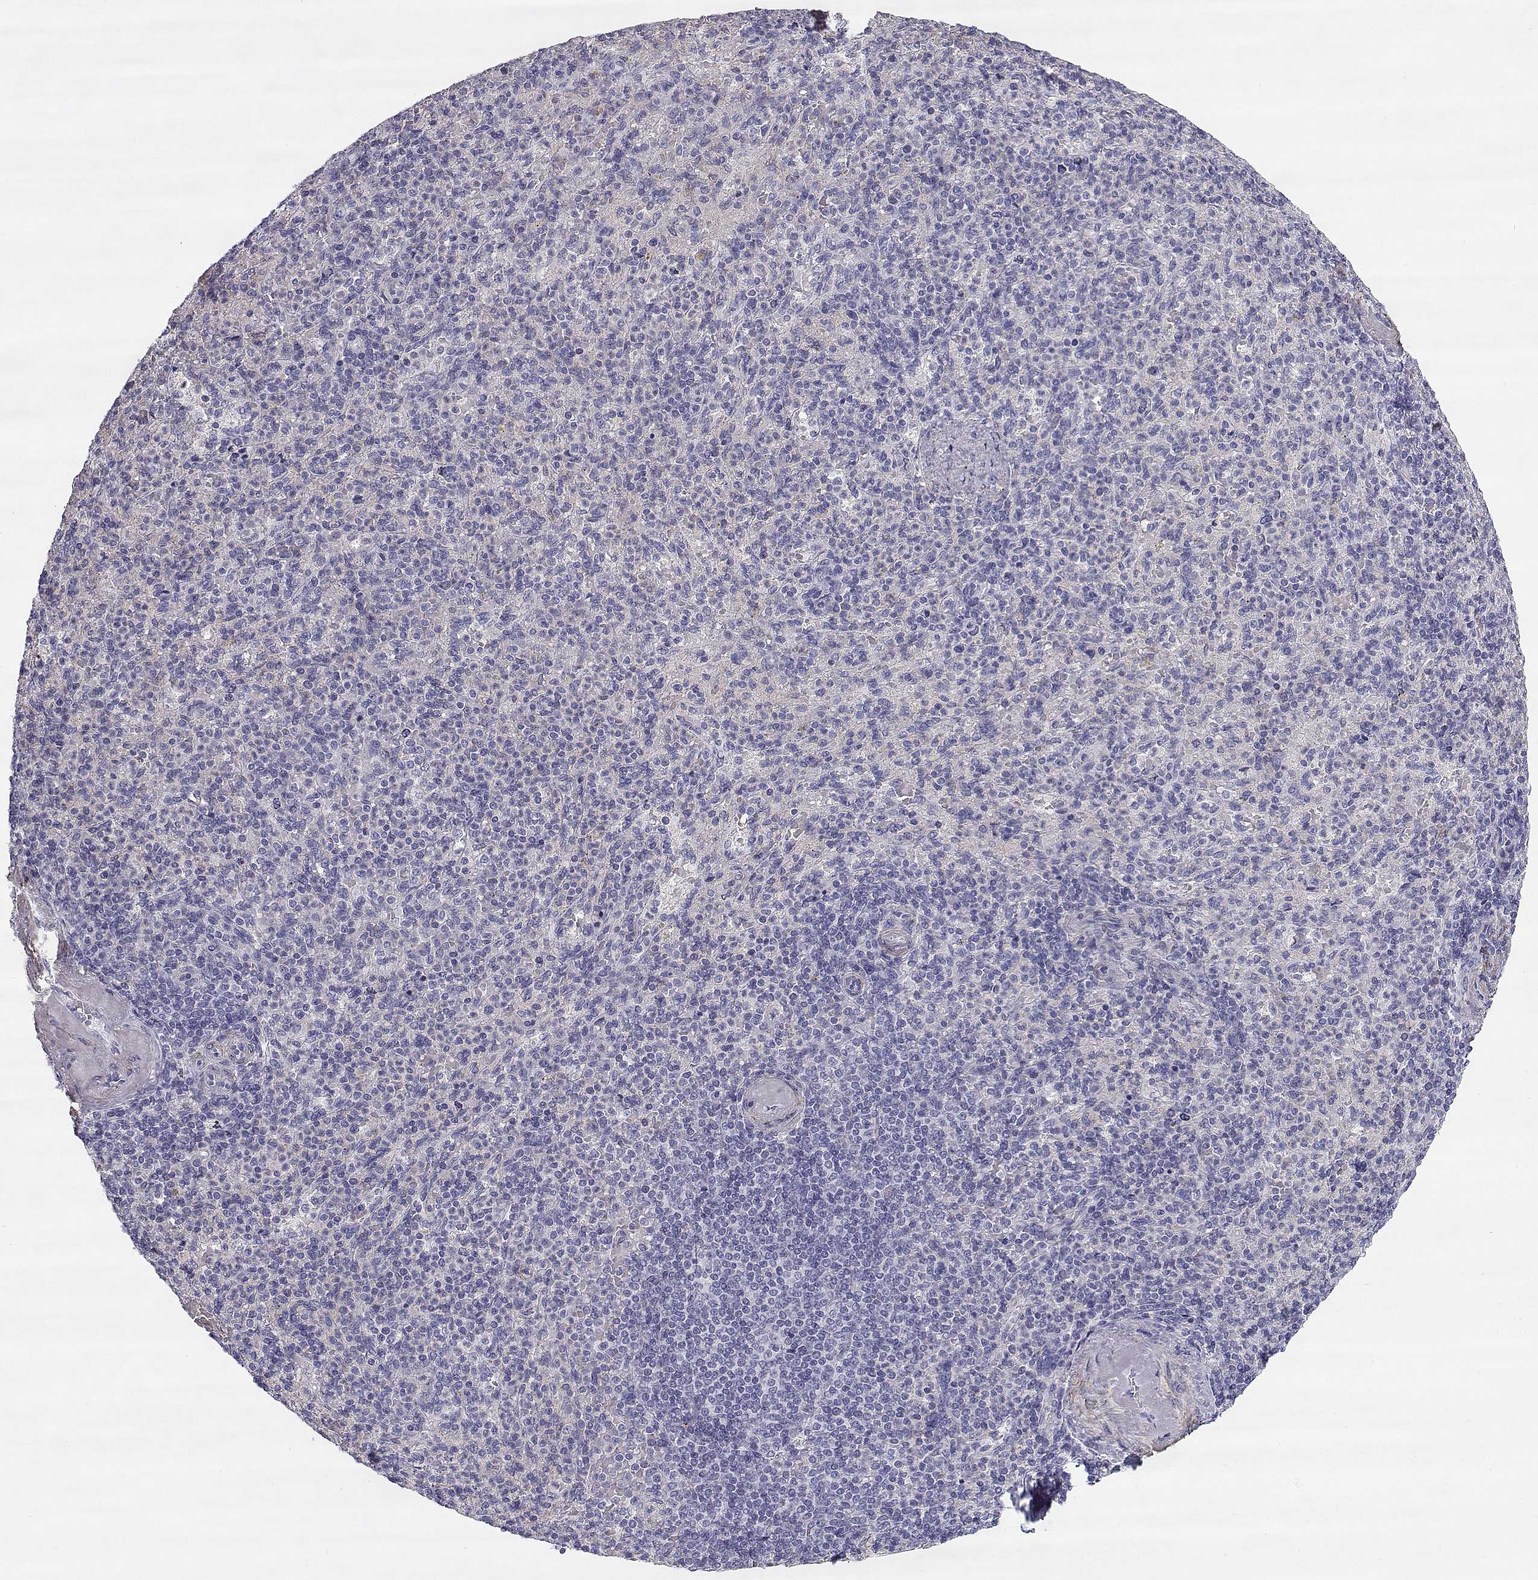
{"staining": {"intensity": "negative", "quantity": "none", "location": "none"}, "tissue": "spleen", "cell_type": "Cells in red pulp", "image_type": "normal", "snomed": [{"axis": "morphology", "description": "Normal tissue, NOS"}, {"axis": "topography", "description": "Spleen"}], "caption": "The histopathology image displays no staining of cells in red pulp in benign spleen.", "gene": "SLITRK3", "patient": {"sex": "female", "age": 74}}